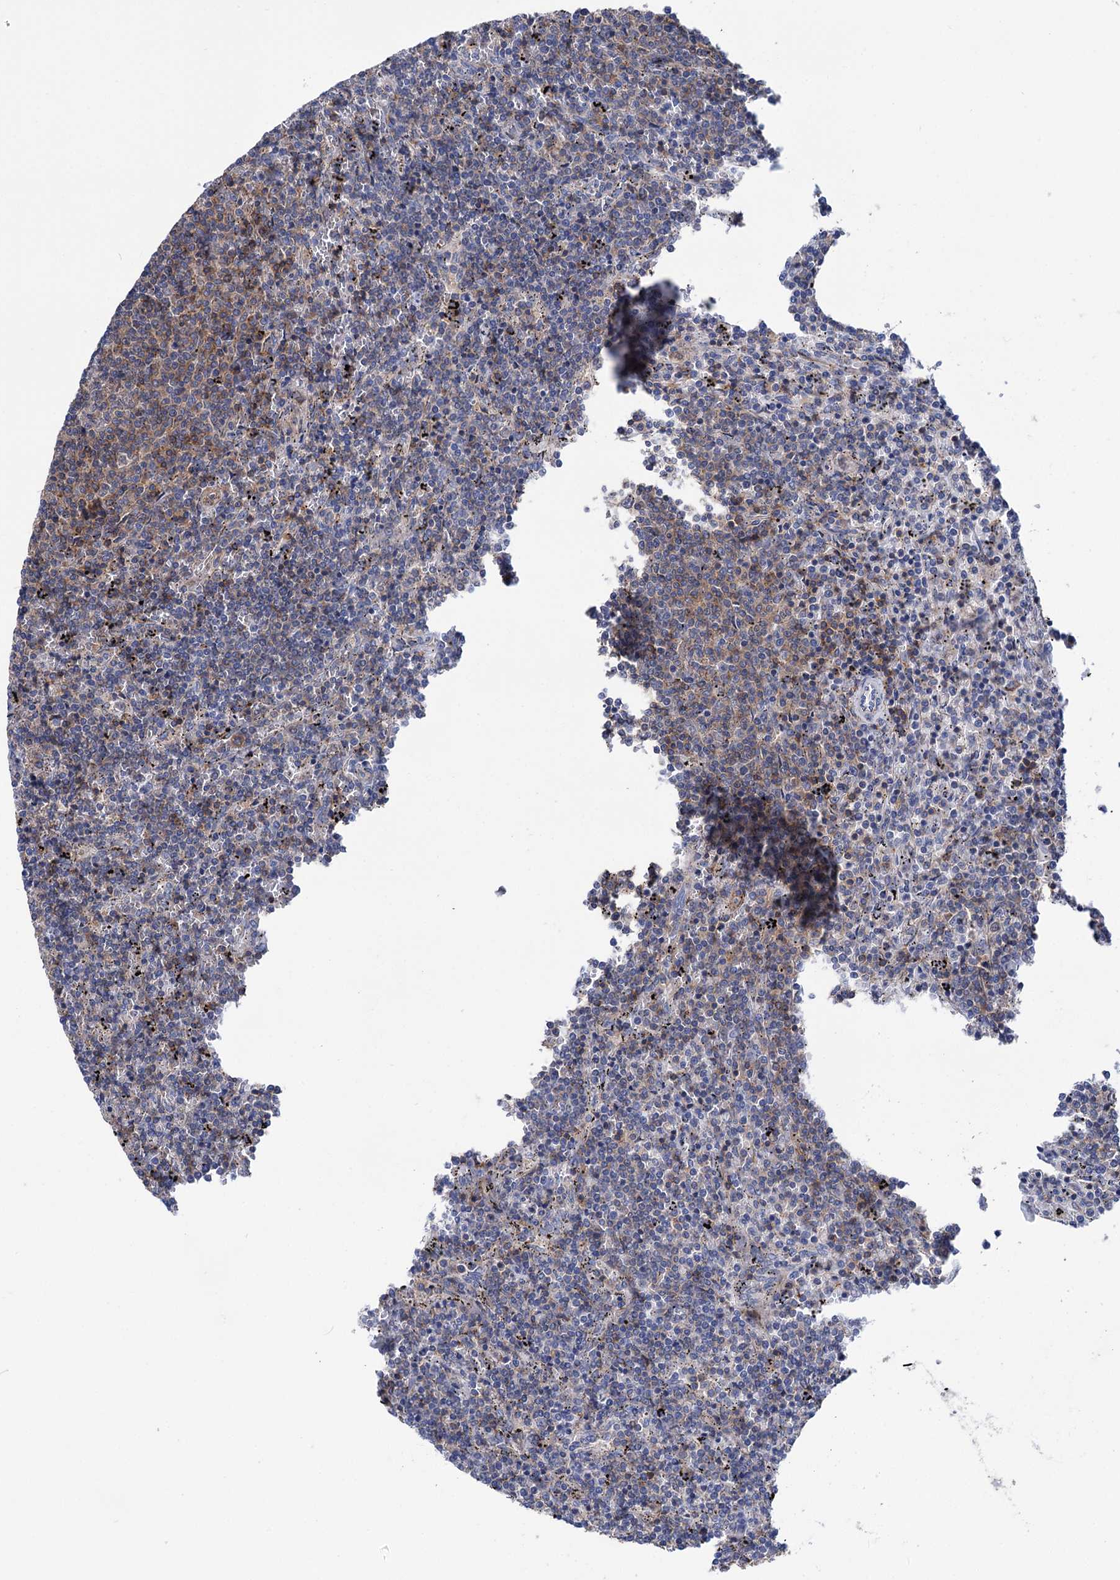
{"staining": {"intensity": "weak", "quantity": "<25%", "location": "cytoplasmic/membranous"}, "tissue": "lymphoma", "cell_type": "Tumor cells", "image_type": "cancer", "snomed": [{"axis": "morphology", "description": "Malignant lymphoma, non-Hodgkin's type, Low grade"}, {"axis": "topography", "description": "Spleen"}], "caption": "High power microscopy photomicrograph of an immunohistochemistry image of low-grade malignant lymphoma, non-Hodgkin's type, revealing no significant positivity in tumor cells.", "gene": "DEF6", "patient": {"sex": "female", "age": 50}}